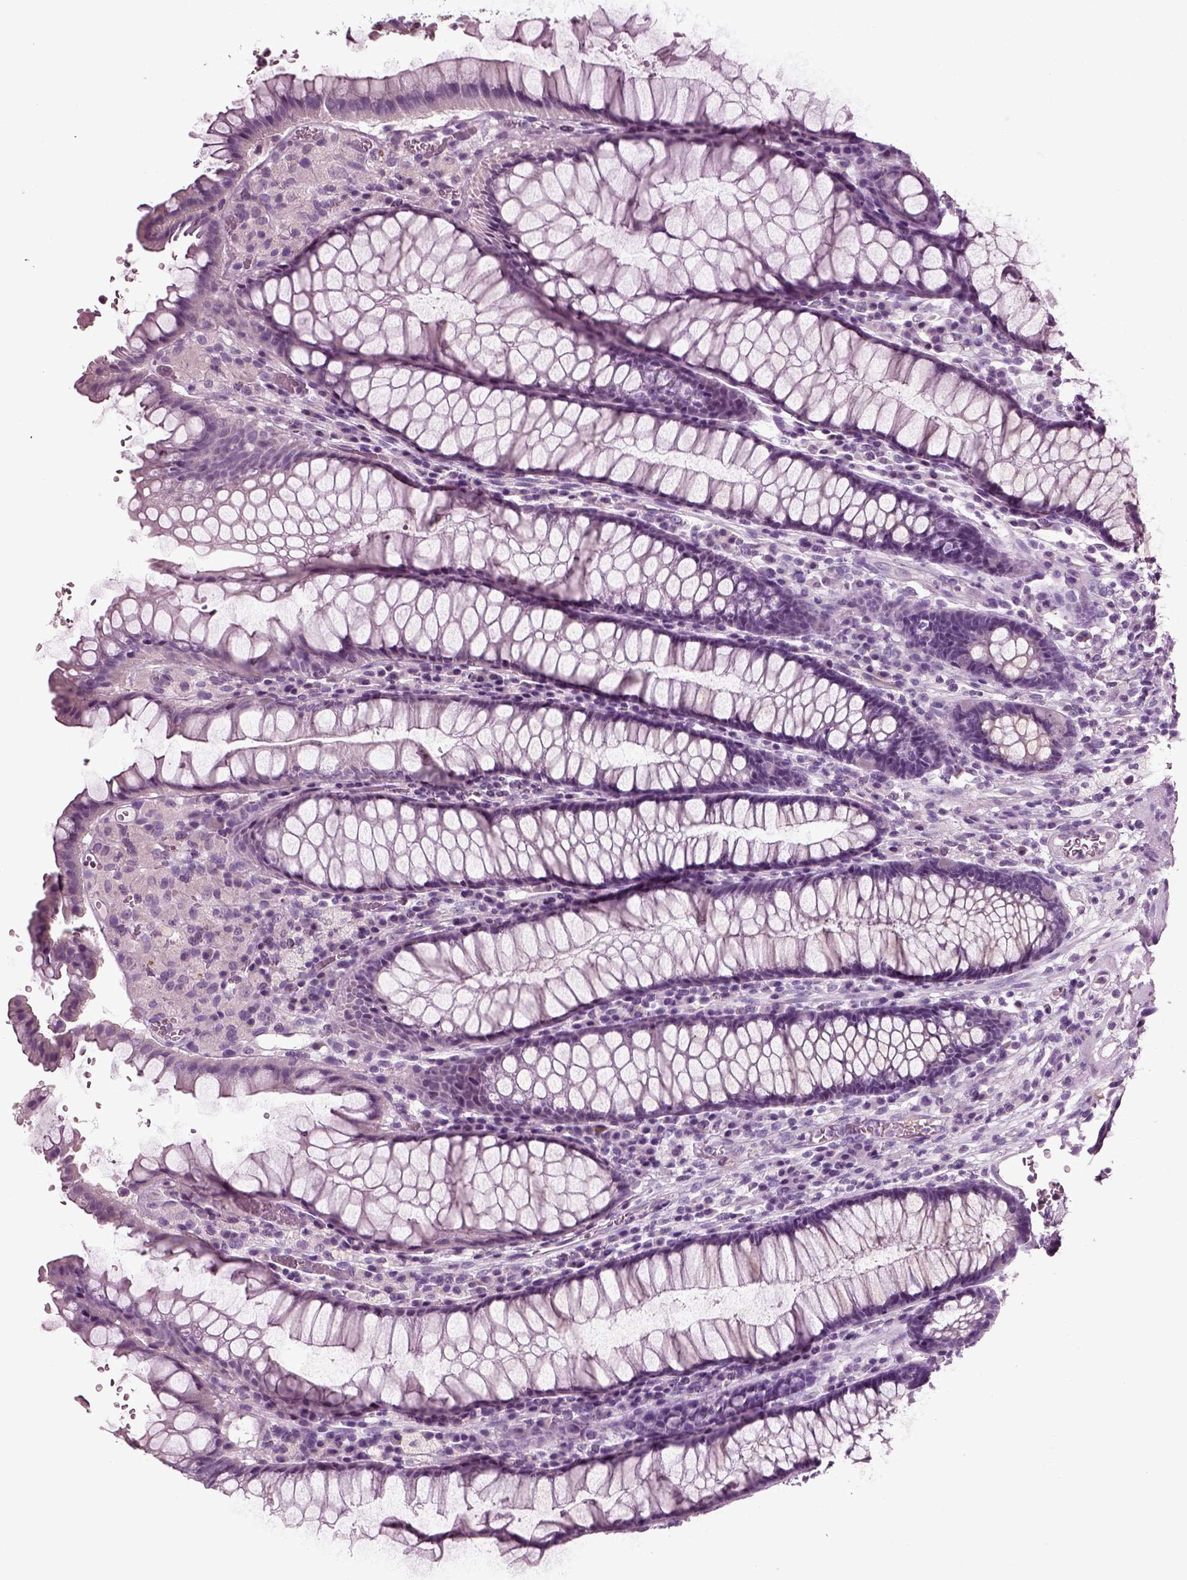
{"staining": {"intensity": "negative", "quantity": "none", "location": "none"}, "tissue": "rectum", "cell_type": "Glandular cells", "image_type": "normal", "snomed": [{"axis": "morphology", "description": "Normal tissue, NOS"}, {"axis": "topography", "description": "Rectum"}], "caption": "Benign rectum was stained to show a protein in brown. There is no significant staining in glandular cells. The staining was performed using DAB (3,3'-diaminobenzidine) to visualize the protein expression in brown, while the nuclei were stained in blue with hematoxylin (Magnification: 20x).", "gene": "DEFB118", "patient": {"sex": "female", "age": 68}}